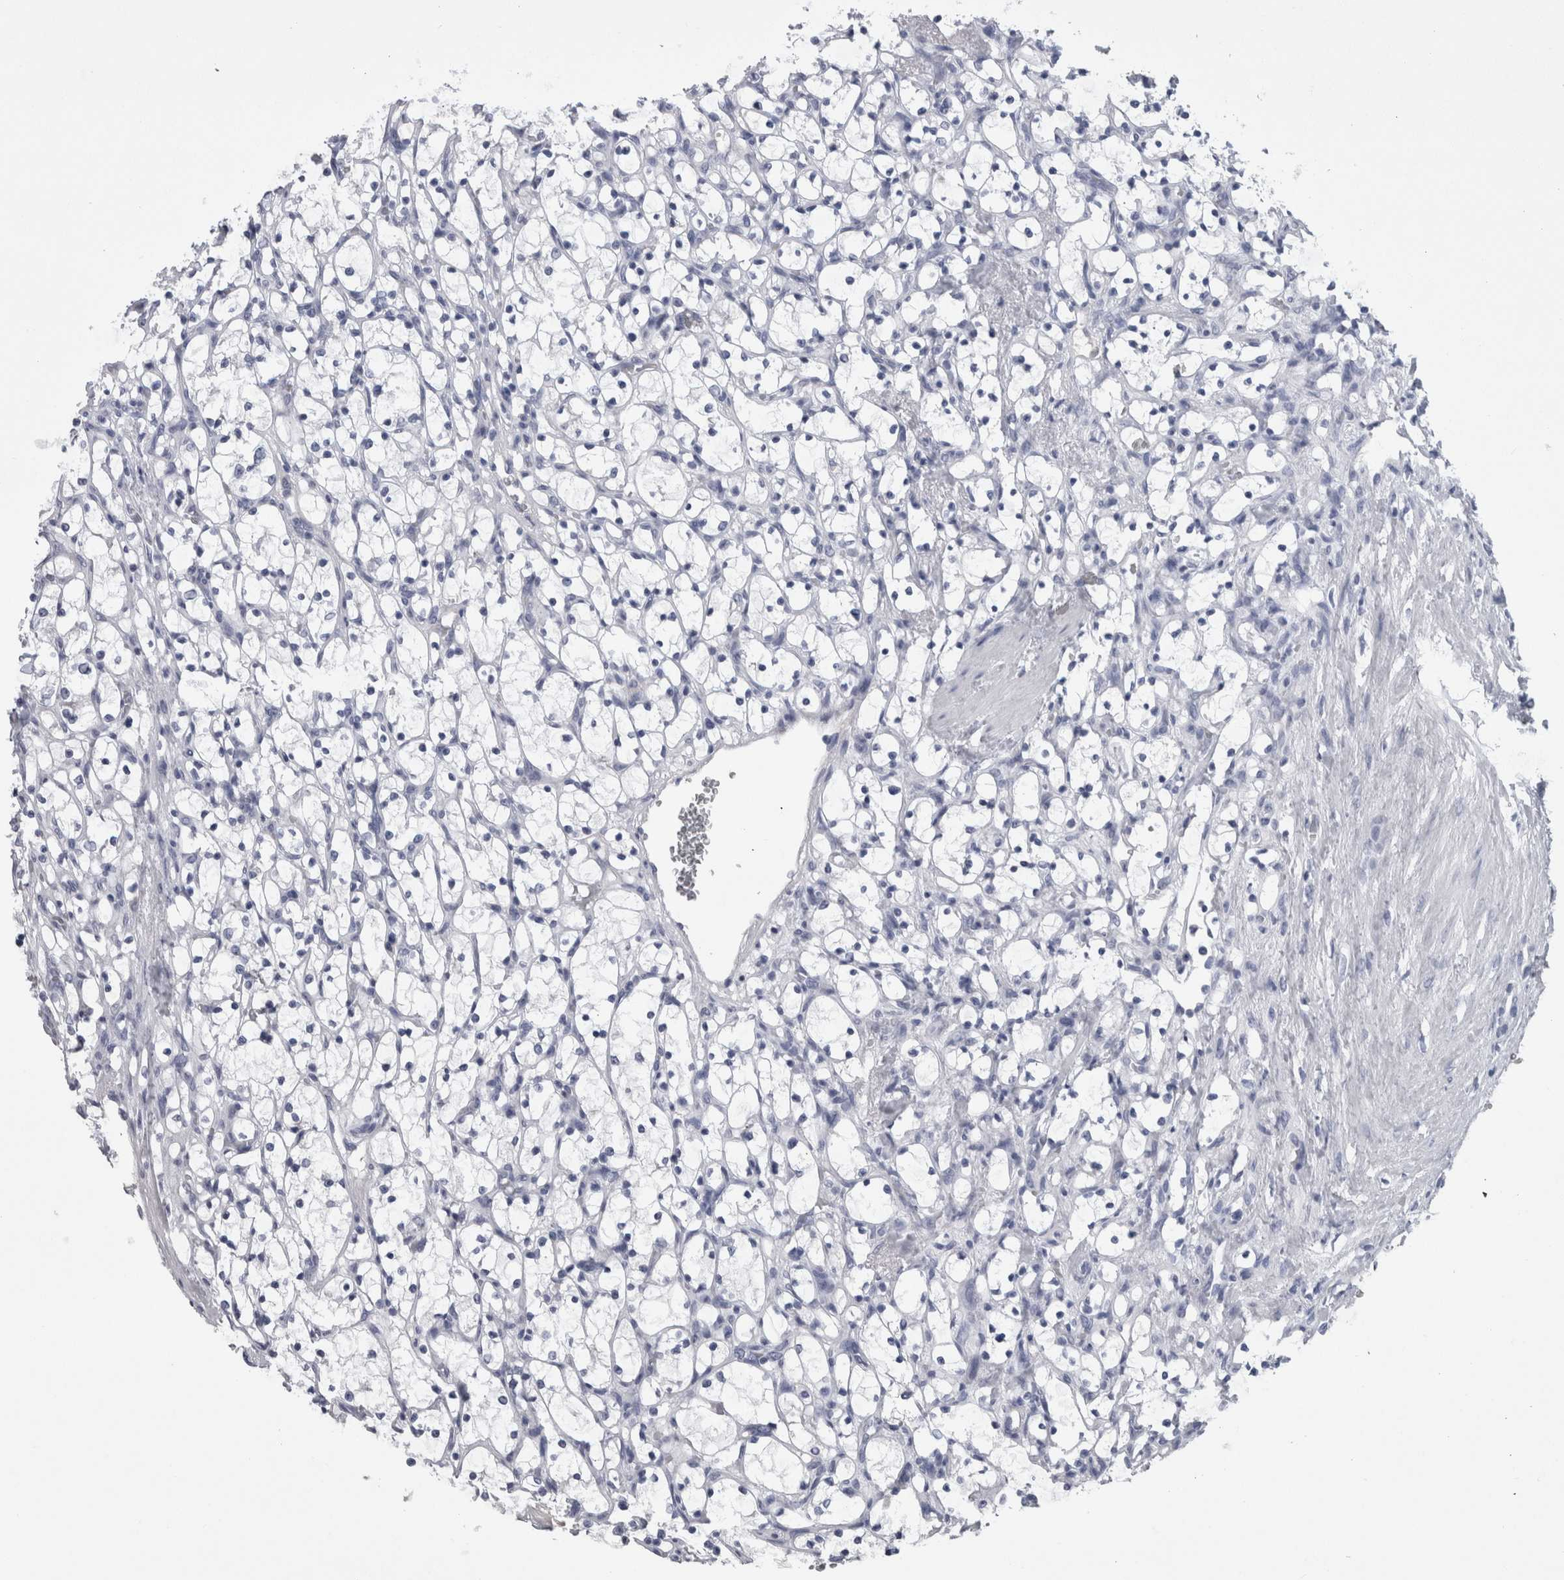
{"staining": {"intensity": "negative", "quantity": "none", "location": "none"}, "tissue": "renal cancer", "cell_type": "Tumor cells", "image_type": "cancer", "snomed": [{"axis": "morphology", "description": "Adenocarcinoma, NOS"}, {"axis": "topography", "description": "Kidney"}], "caption": "This is an immunohistochemistry image of renal adenocarcinoma. There is no expression in tumor cells.", "gene": "PAX5", "patient": {"sex": "female", "age": 69}}